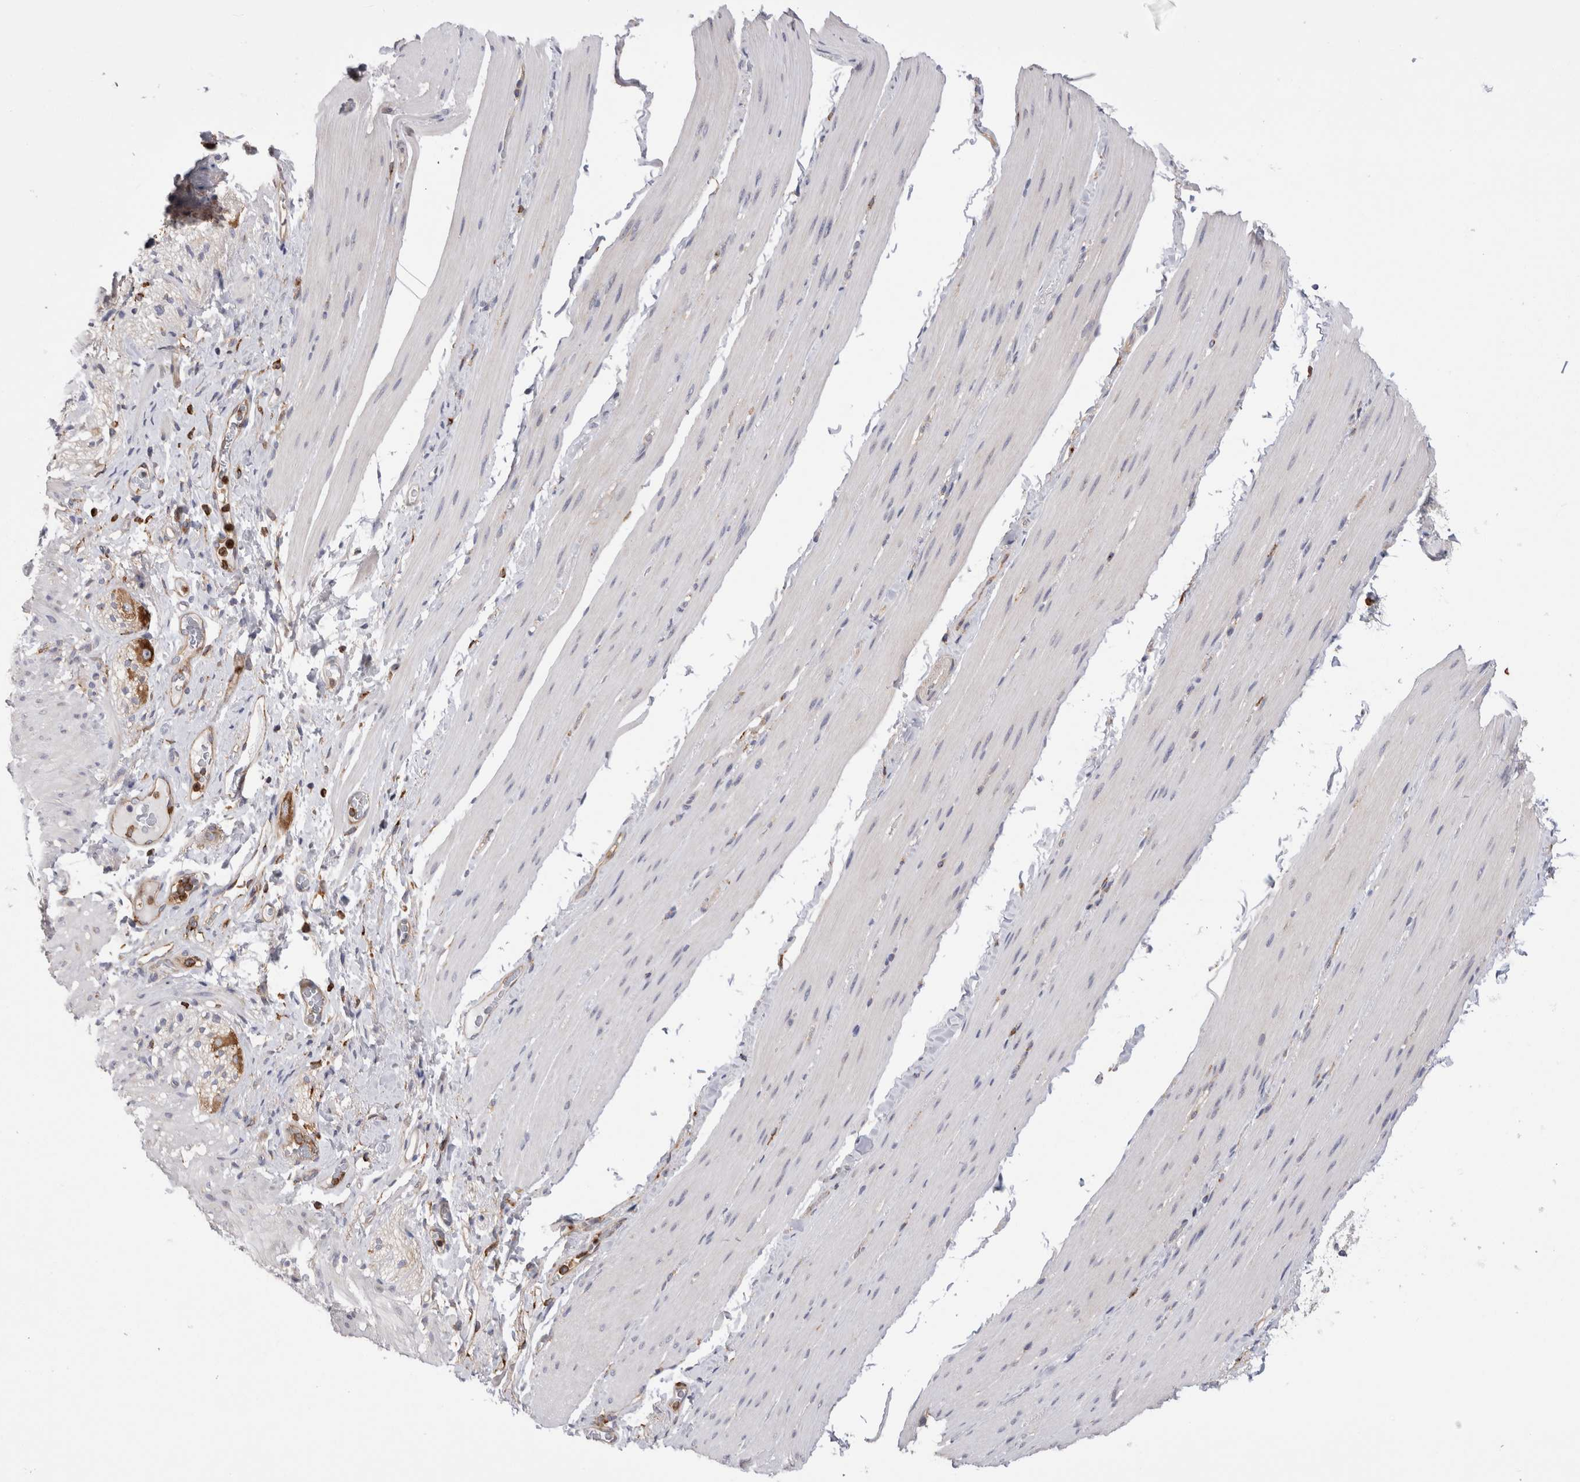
{"staining": {"intensity": "negative", "quantity": "none", "location": "none"}, "tissue": "smooth muscle", "cell_type": "Smooth muscle cells", "image_type": "normal", "snomed": [{"axis": "morphology", "description": "Normal tissue, NOS"}, {"axis": "topography", "description": "Smooth muscle"}, {"axis": "topography", "description": "Small intestine"}], "caption": "High power microscopy photomicrograph of an IHC micrograph of benign smooth muscle, revealing no significant expression in smooth muscle cells. (DAB (3,3'-diaminobenzidine) immunohistochemistry with hematoxylin counter stain).", "gene": "RAB11FIP1", "patient": {"sex": "female", "age": 84}}